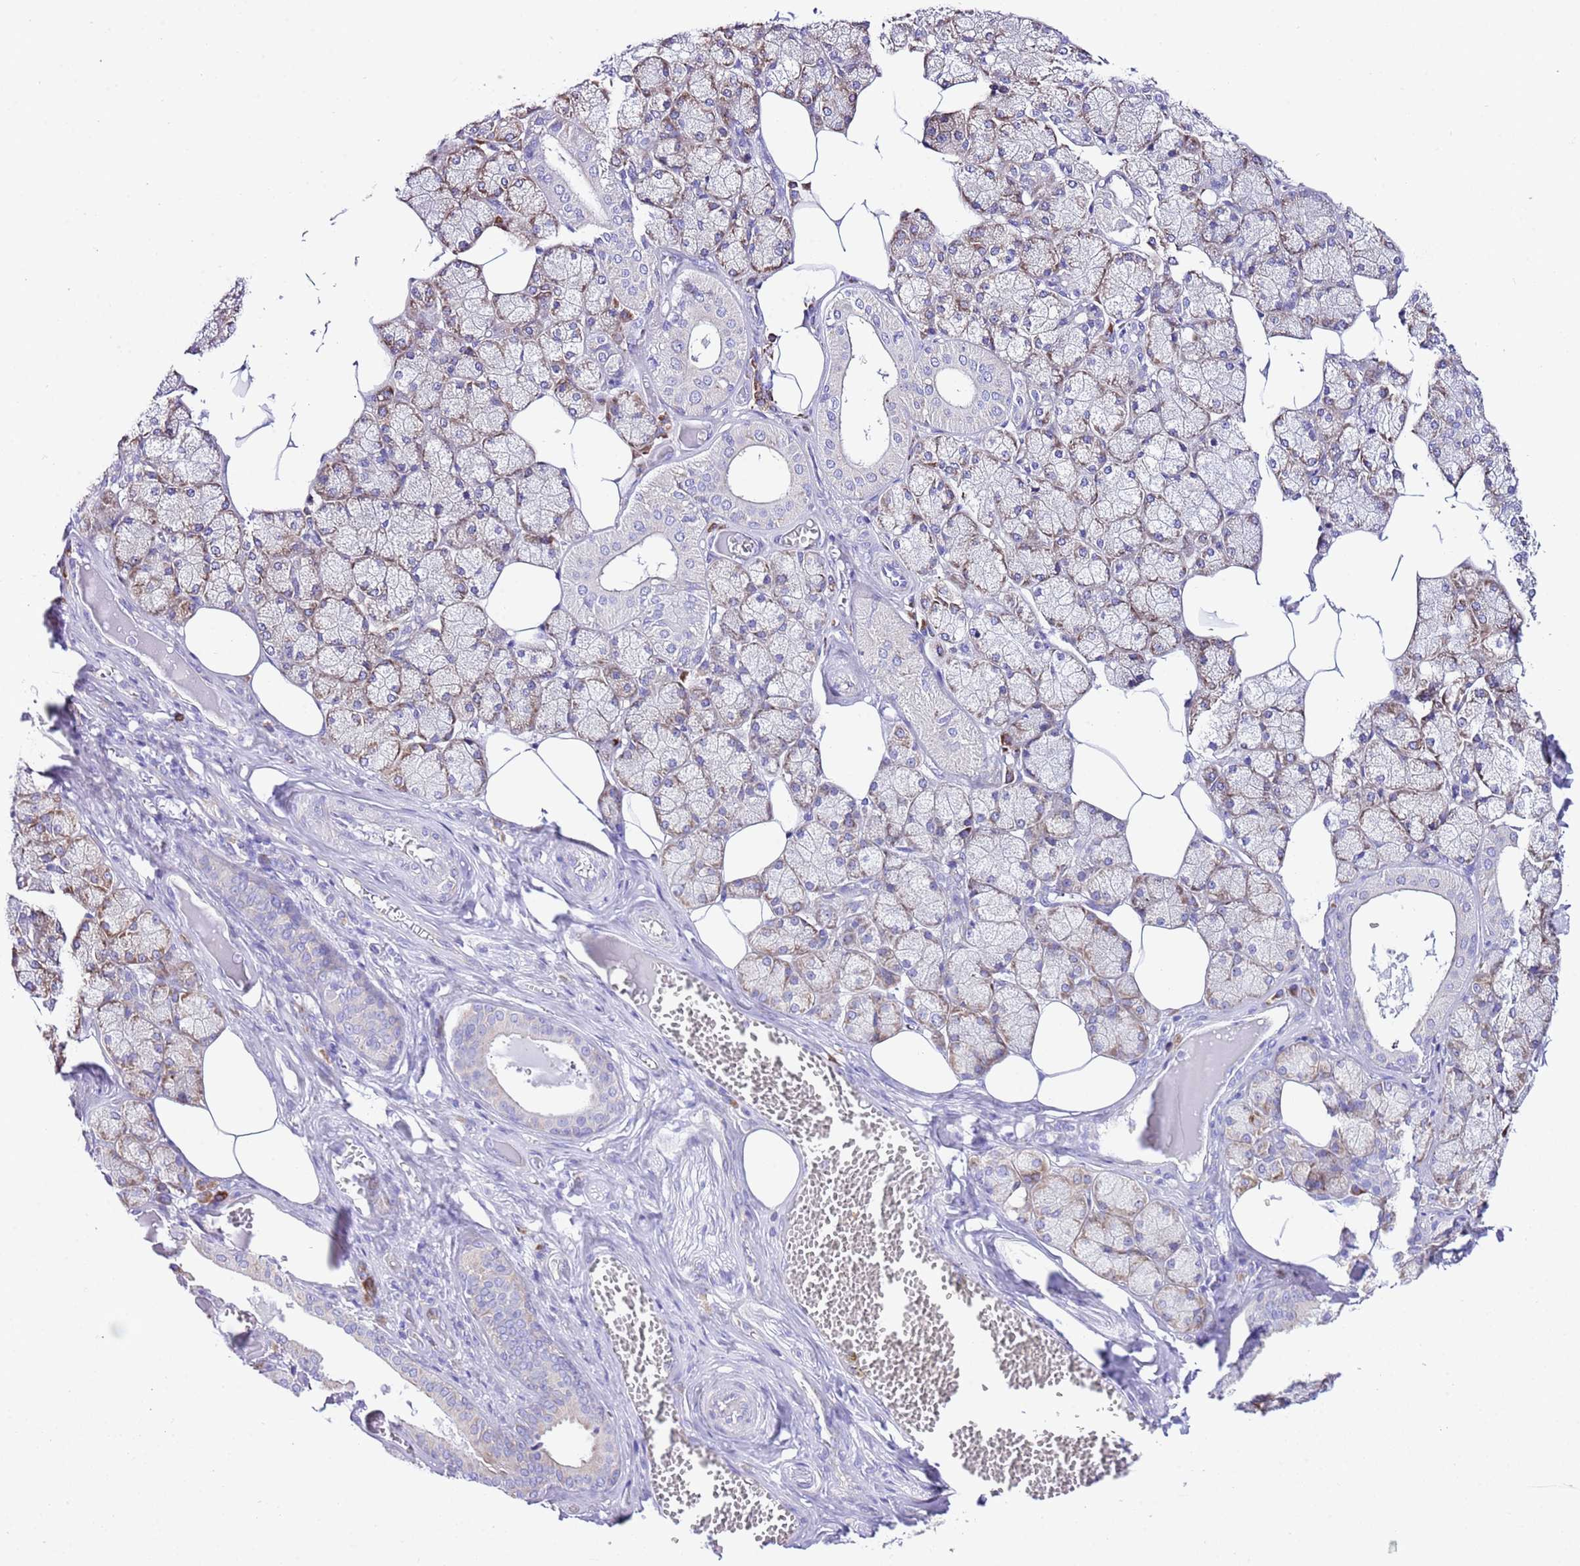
{"staining": {"intensity": "moderate", "quantity": "25%-75%", "location": "cytoplasmic/membranous"}, "tissue": "salivary gland", "cell_type": "Glandular cells", "image_type": "normal", "snomed": [{"axis": "morphology", "description": "Normal tissue, NOS"}, {"axis": "topography", "description": "Salivary gland"}], "caption": "Salivary gland stained with immunohistochemistry exhibits moderate cytoplasmic/membranous positivity in about 25%-75% of glandular cells. (Stains: DAB in brown, nuclei in blue, Microscopy: brightfield microscopy at high magnification).", "gene": "RPS10", "patient": {"sex": "male", "age": 62}}